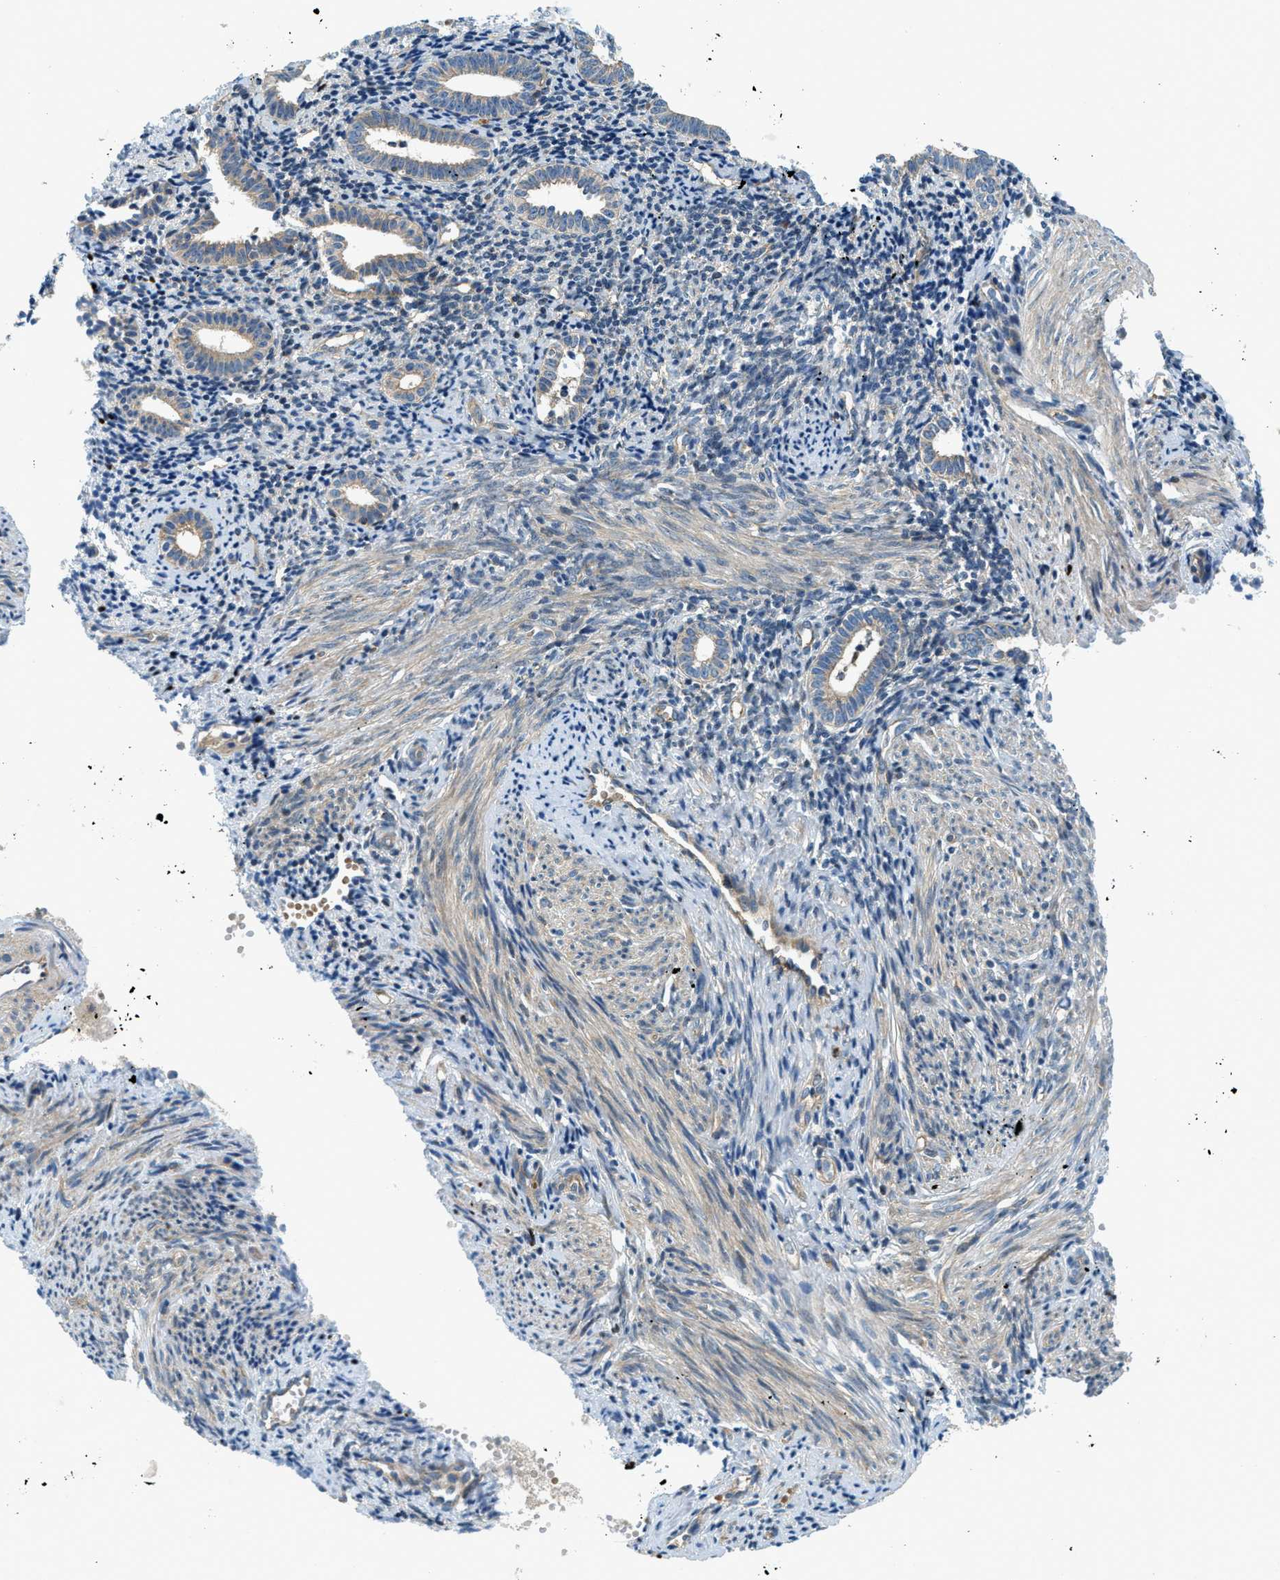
{"staining": {"intensity": "negative", "quantity": "none", "location": "none"}, "tissue": "endometrium", "cell_type": "Cells in endometrial stroma", "image_type": "normal", "snomed": [{"axis": "morphology", "description": "Normal tissue, NOS"}, {"axis": "topography", "description": "Endometrium"}], "caption": "Unremarkable endometrium was stained to show a protein in brown. There is no significant expression in cells in endometrial stroma.", "gene": "KCNK1", "patient": {"sex": "female", "age": 50}}